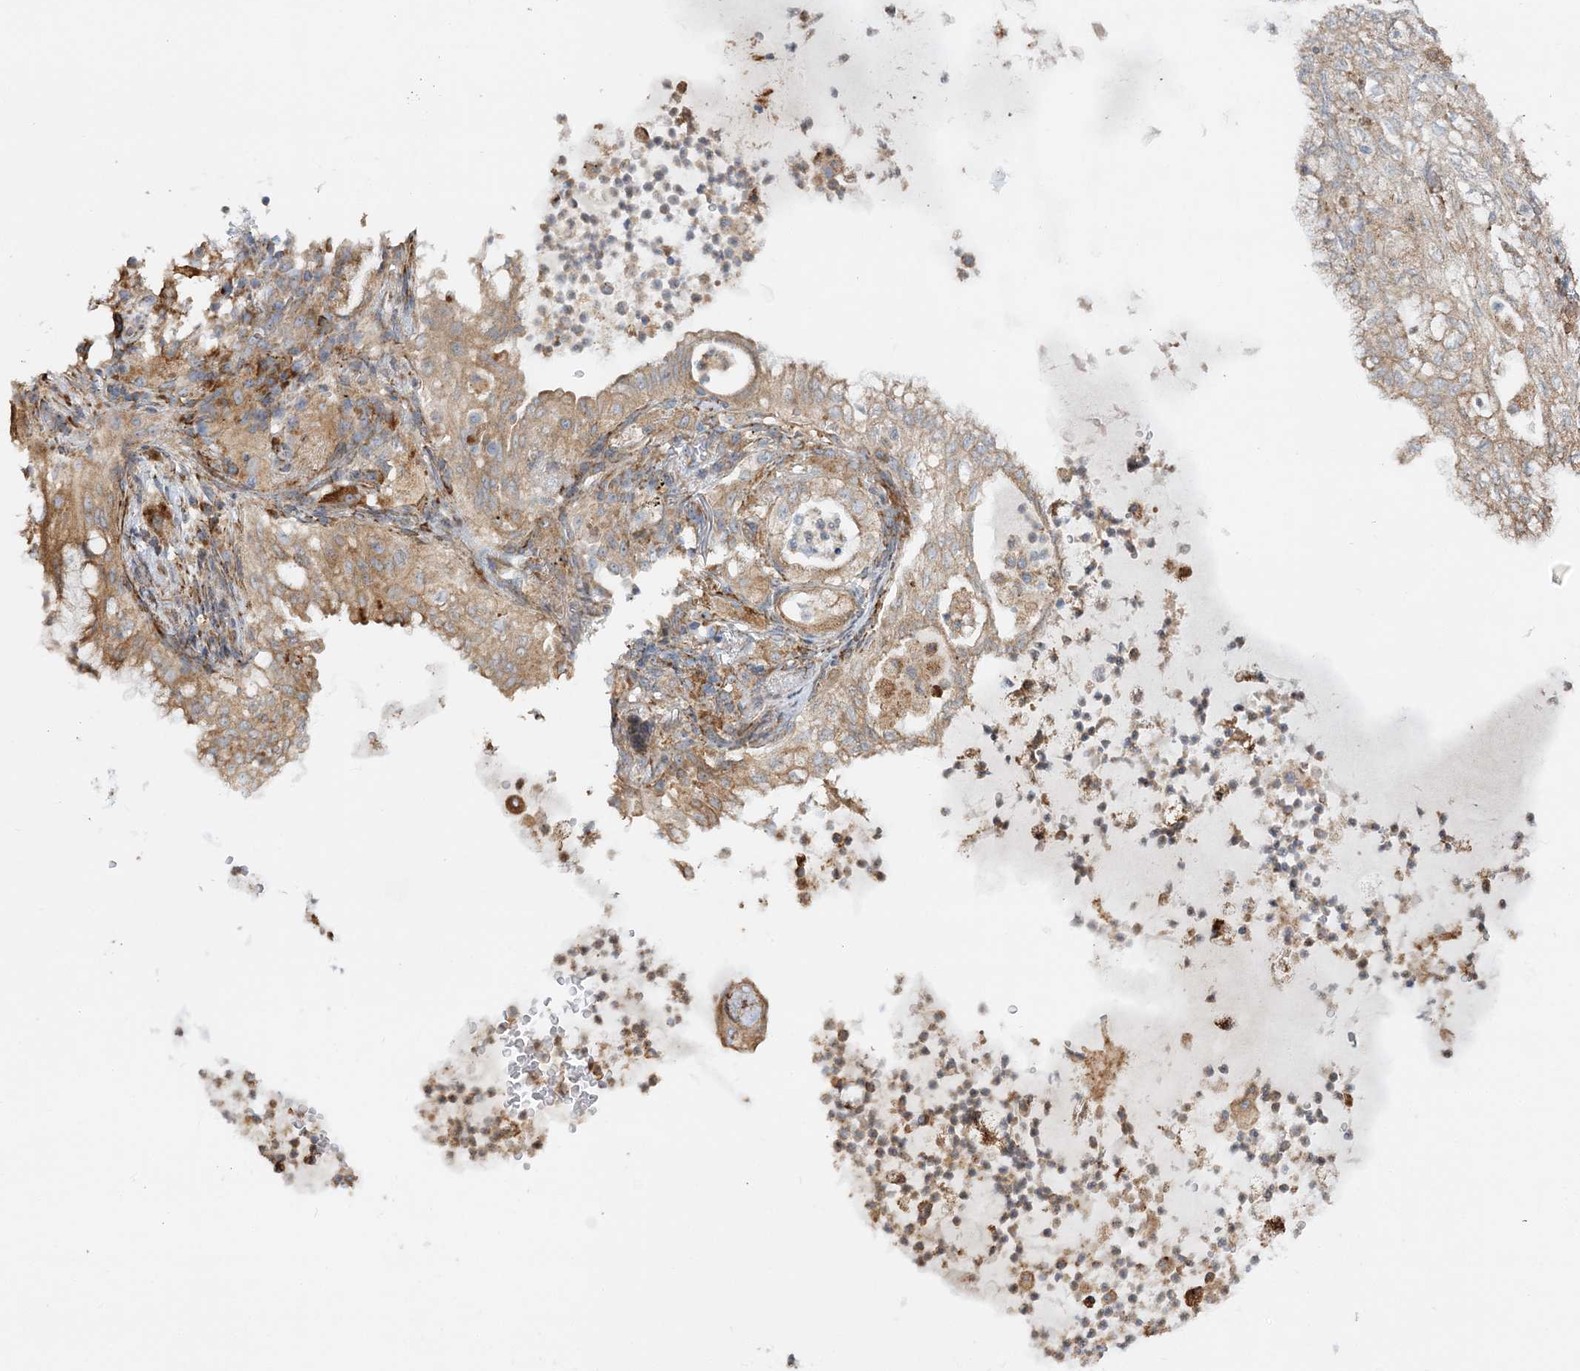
{"staining": {"intensity": "weak", "quantity": "25%-75%", "location": "cytoplasmic/membranous"}, "tissue": "lung cancer", "cell_type": "Tumor cells", "image_type": "cancer", "snomed": [{"axis": "morphology", "description": "Adenocarcinoma, NOS"}, {"axis": "topography", "description": "Lung"}], "caption": "There is low levels of weak cytoplasmic/membranous positivity in tumor cells of lung cancer (adenocarcinoma), as demonstrated by immunohistochemical staining (brown color).", "gene": "ZFYVE16", "patient": {"sex": "female", "age": 70}}